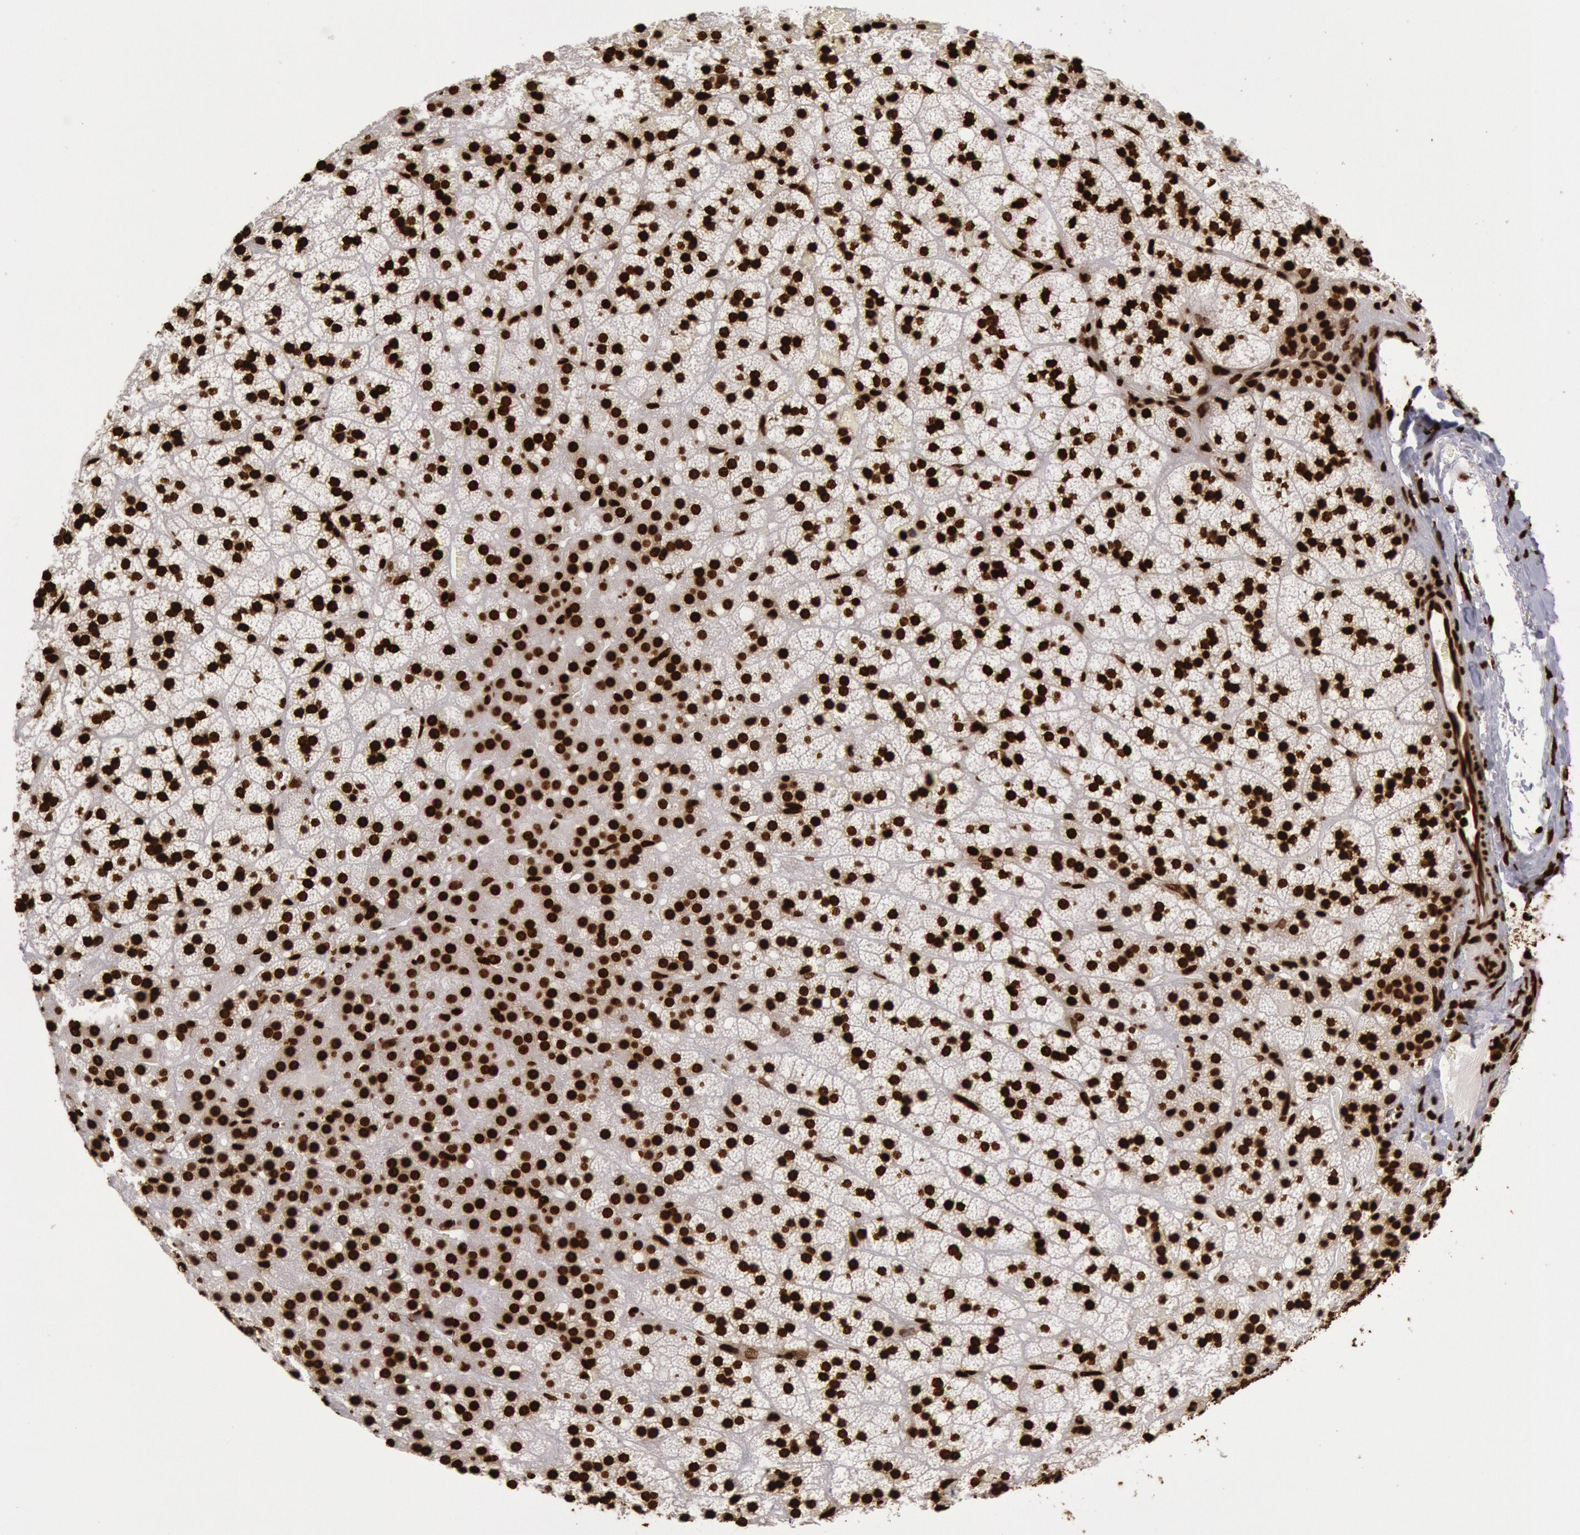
{"staining": {"intensity": "strong", "quantity": ">75%", "location": "nuclear"}, "tissue": "adrenal gland", "cell_type": "Glandular cells", "image_type": "normal", "snomed": [{"axis": "morphology", "description": "Normal tissue, NOS"}, {"axis": "topography", "description": "Adrenal gland"}], "caption": "This photomicrograph demonstrates unremarkable adrenal gland stained with immunohistochemistry to label a protein in brown. The nuclear of glandular cells show strong positivity for the protein. Nuclei are counter-stained blue.", "gene": "H3", "patient": {"sex": "male", "age": 35}}